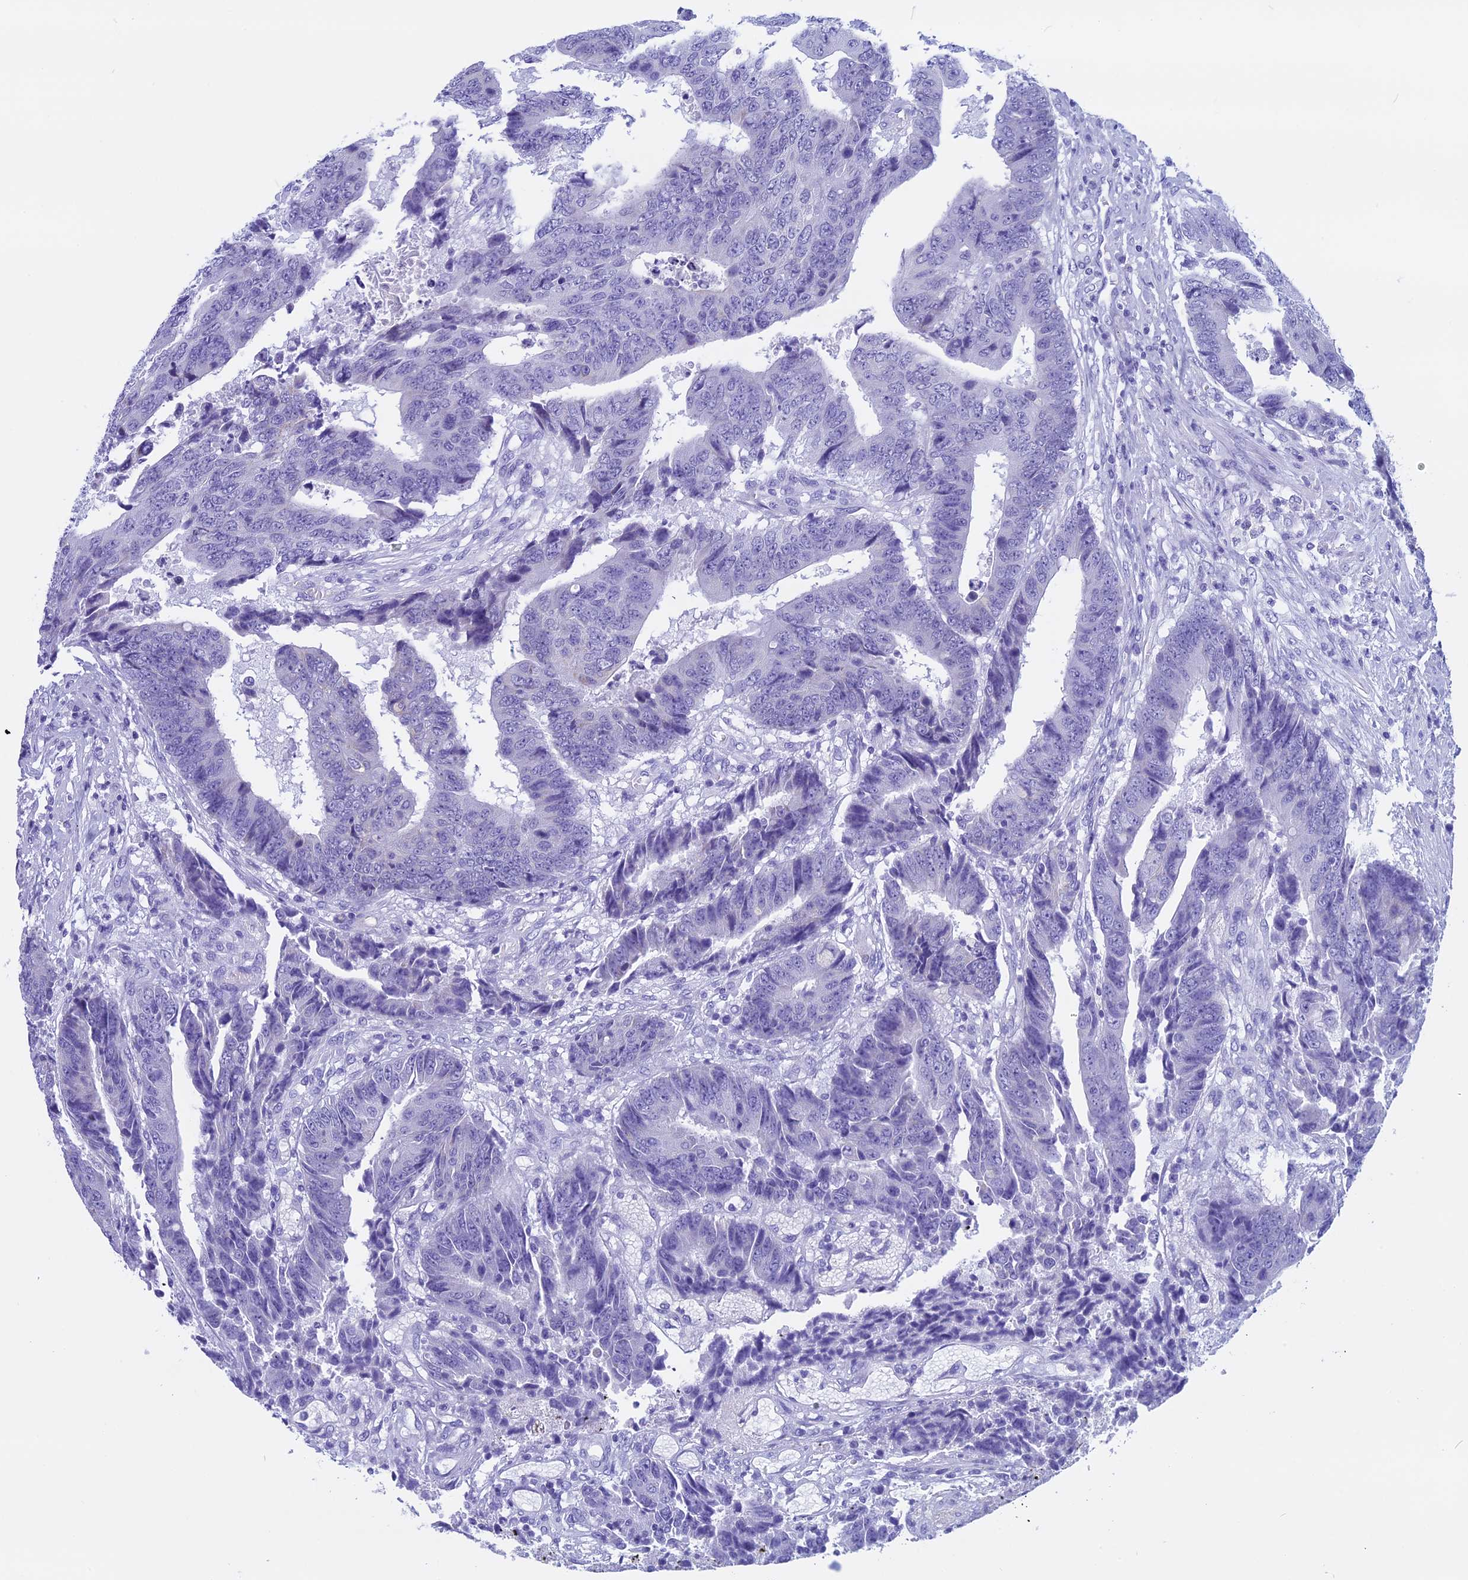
{"staining": {"intensity": "negative", "quantity": "none", "location": "none"}, "tissue": "colorectal cancer", "cell_type": "Tumor cells", "image_type": "cancer", "snomed": [{"axis": "morphology", "description": "Adenocarcinoma, NOS"}, {"axis": "topography", "description": "Rectum"}], "caption": "Tumor cells are negative for protein expression in human colorectal adenocarcinoma.", "gene": "FAM169A", "patient": {"sex": "male", "age": 84}}